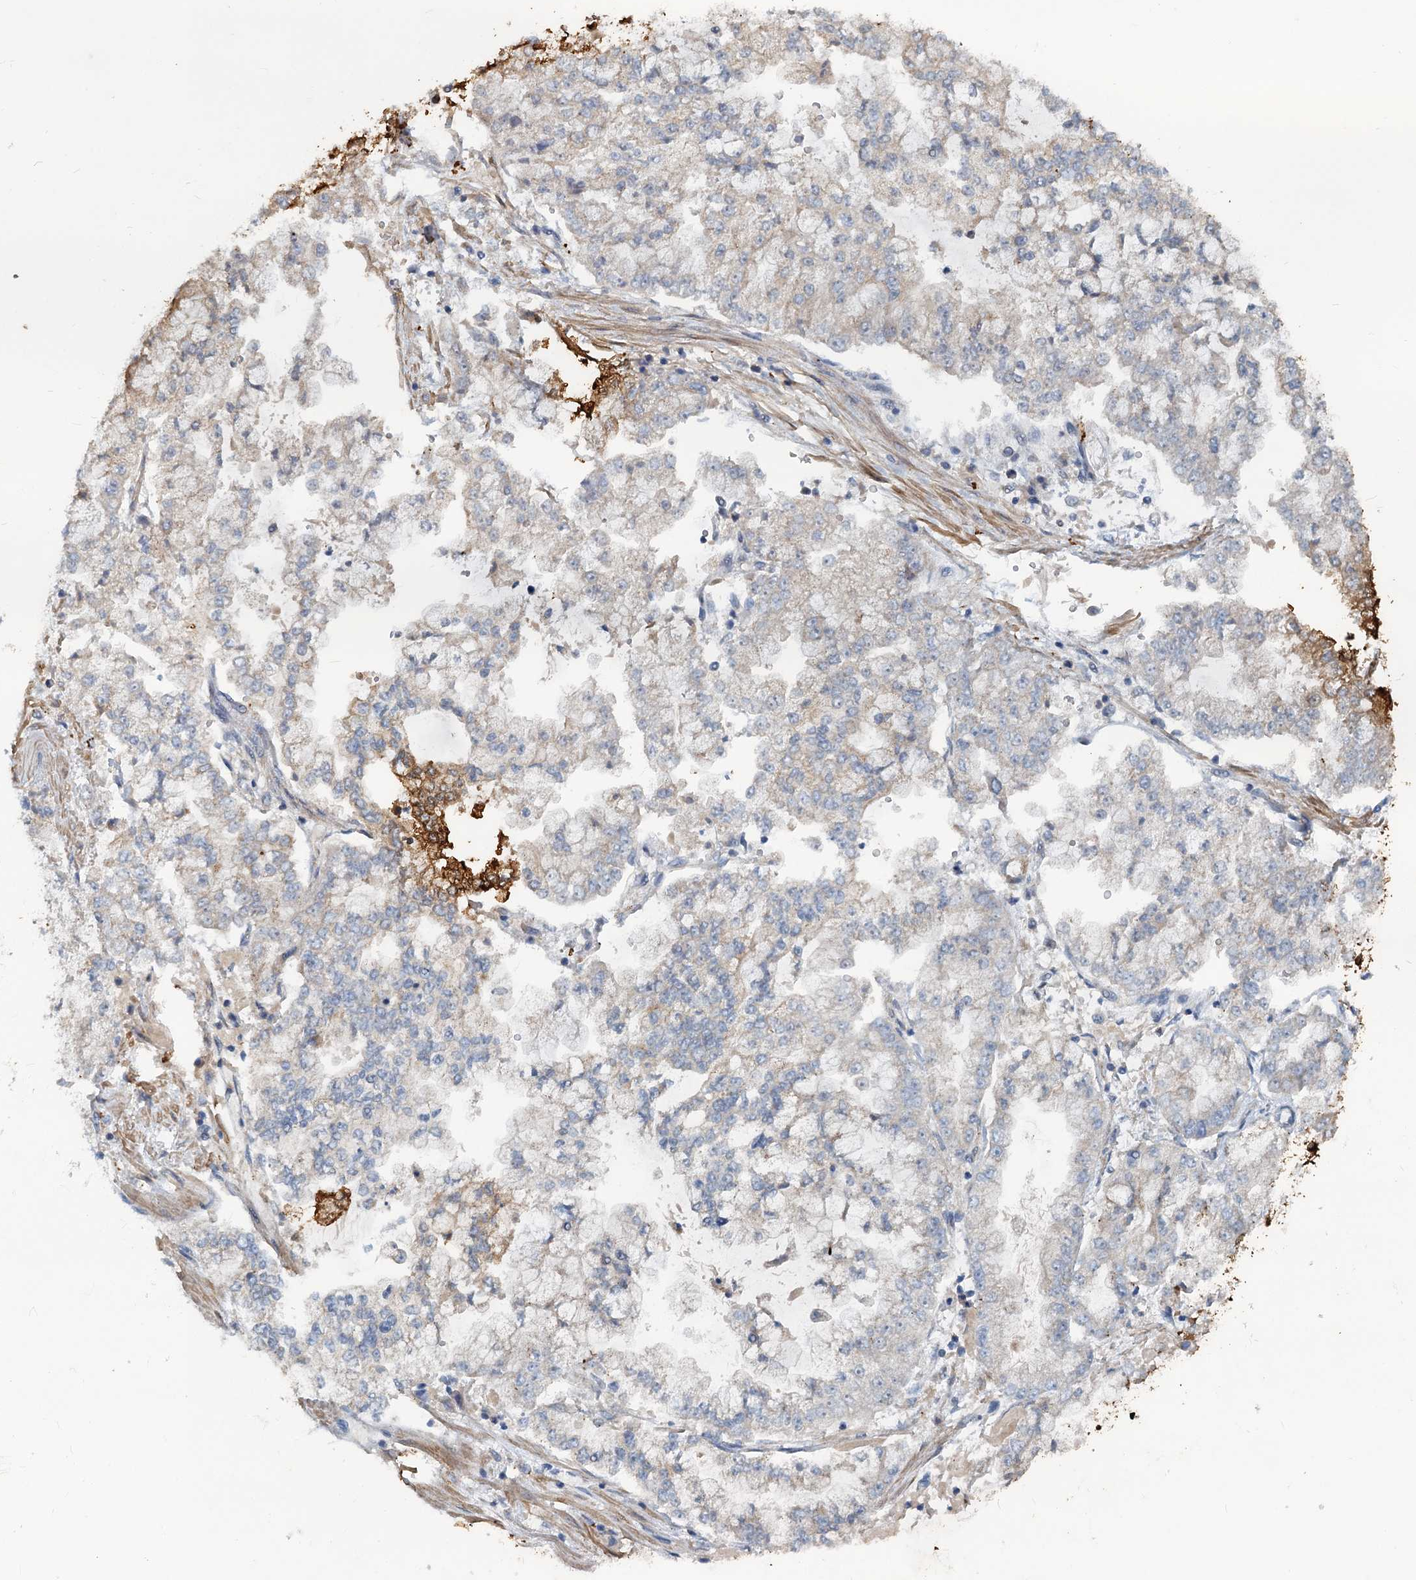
{"staining": {"intensity": "negative", "quantity": "none", "location": "none"}, "tissue": "stomach cancer", "cell_type": "Tumor cells", "image_type": "cancer", "snomed": [{"axis": "morphology", "description": "Adenocarcinoma, NOS"}, {"axis": "topography", "description": "Stomach"}], "caption": "High power microscopy micrograph of an immunohistochemistry histopathology image of adenocarcinoma (stomach), revealing no significant positivity in tumor cells.", "gene": "SLC2A7", "patient": {"sex": "male", "age": 76}}